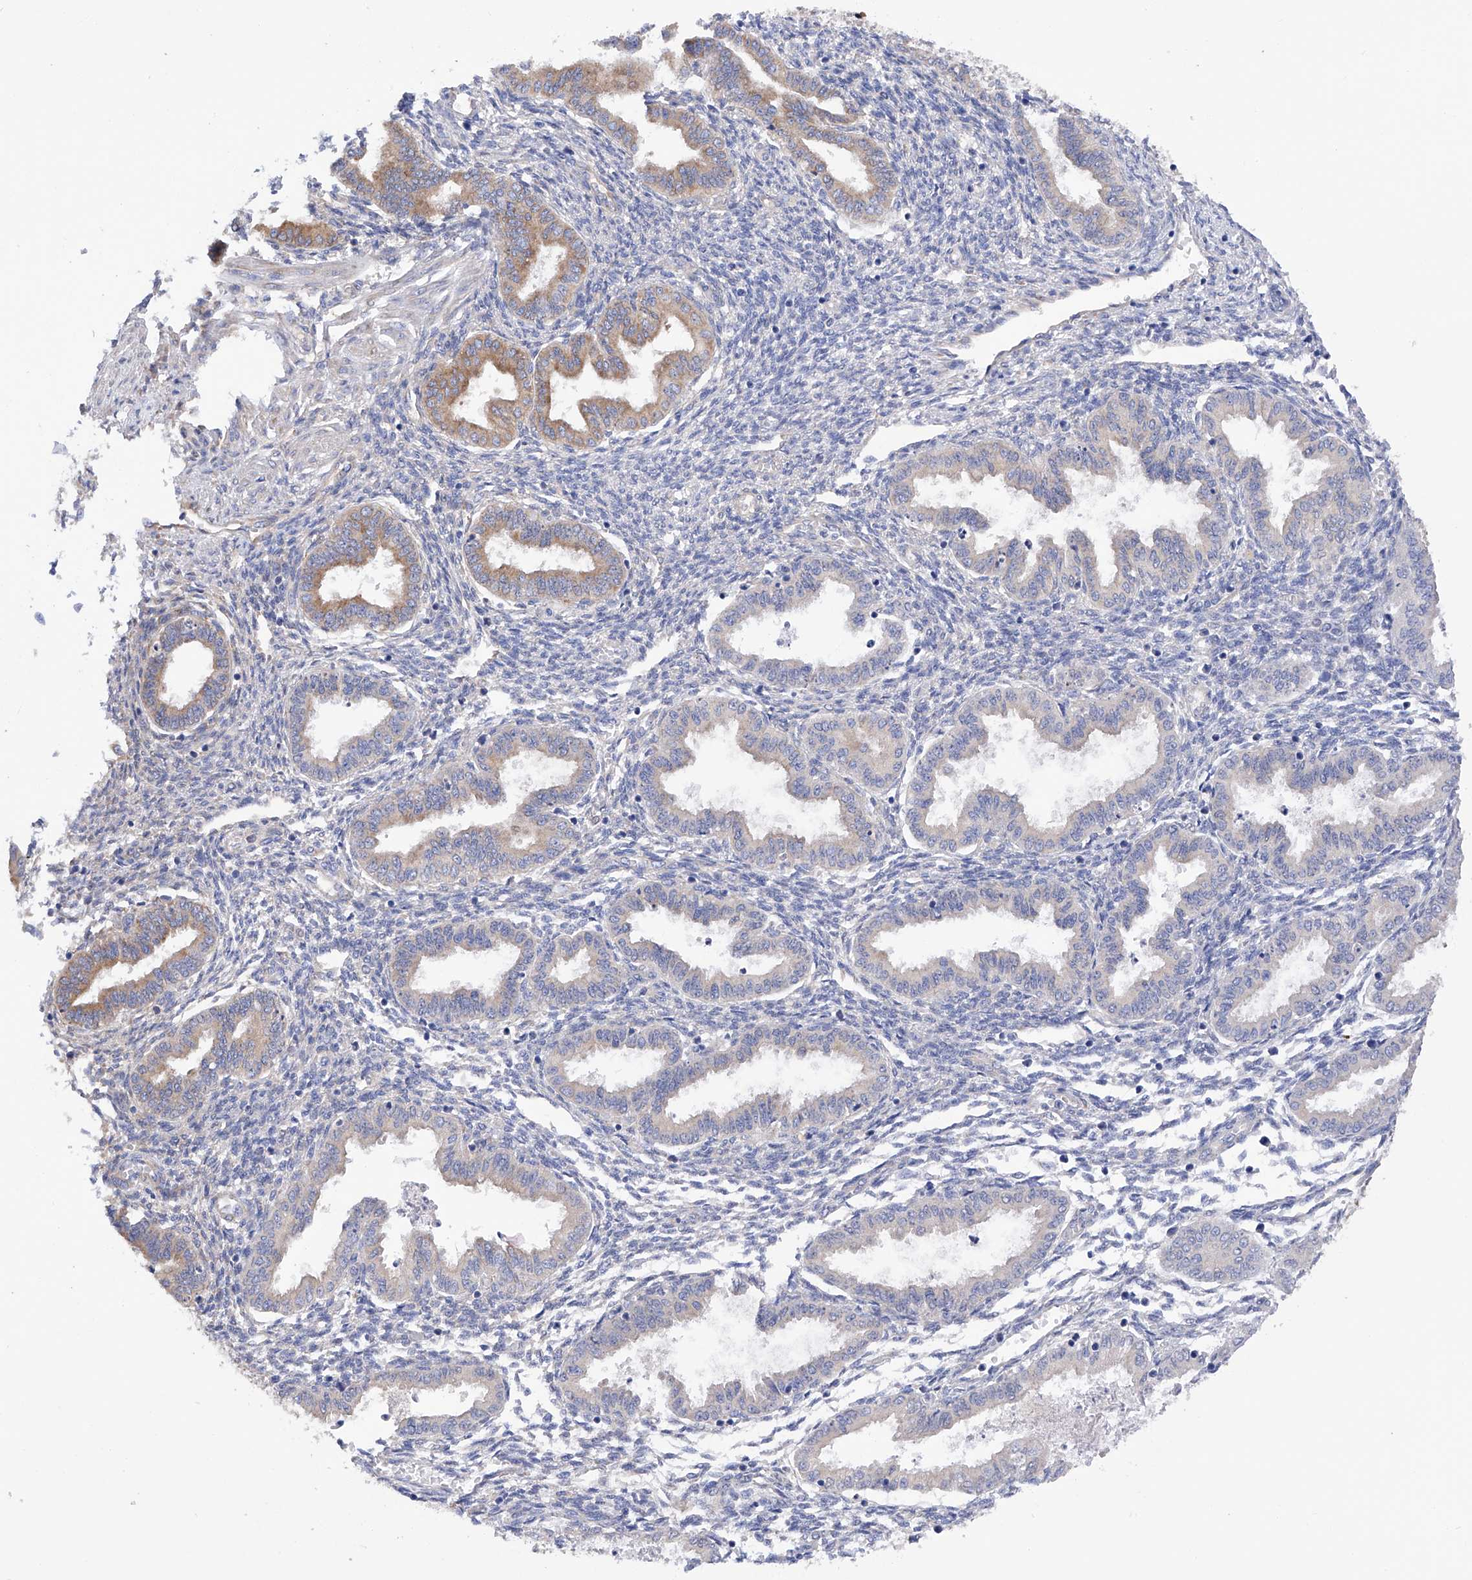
{"staining": {"intensity": "negative", "quantity": "none", "location": "none"}, "tissue": "endometrium", "cell_type": "Cells in endometrial stroma", "image_type": "normal", "snomed": [{"axis": "morphology", "description": "Normal tissue, NOS"}, {"axis": "topography", "description": "Endometrium"}], "caption": "Protein analysis of benign endometrium displays no significant staining in cells in endometrial stroma. The staining is performed using DAB brown chromogen with nuclei counter-stained in using hematoxylin.", "gene": "PDIA5", "patient": {"sex": "female", "age": 33}}